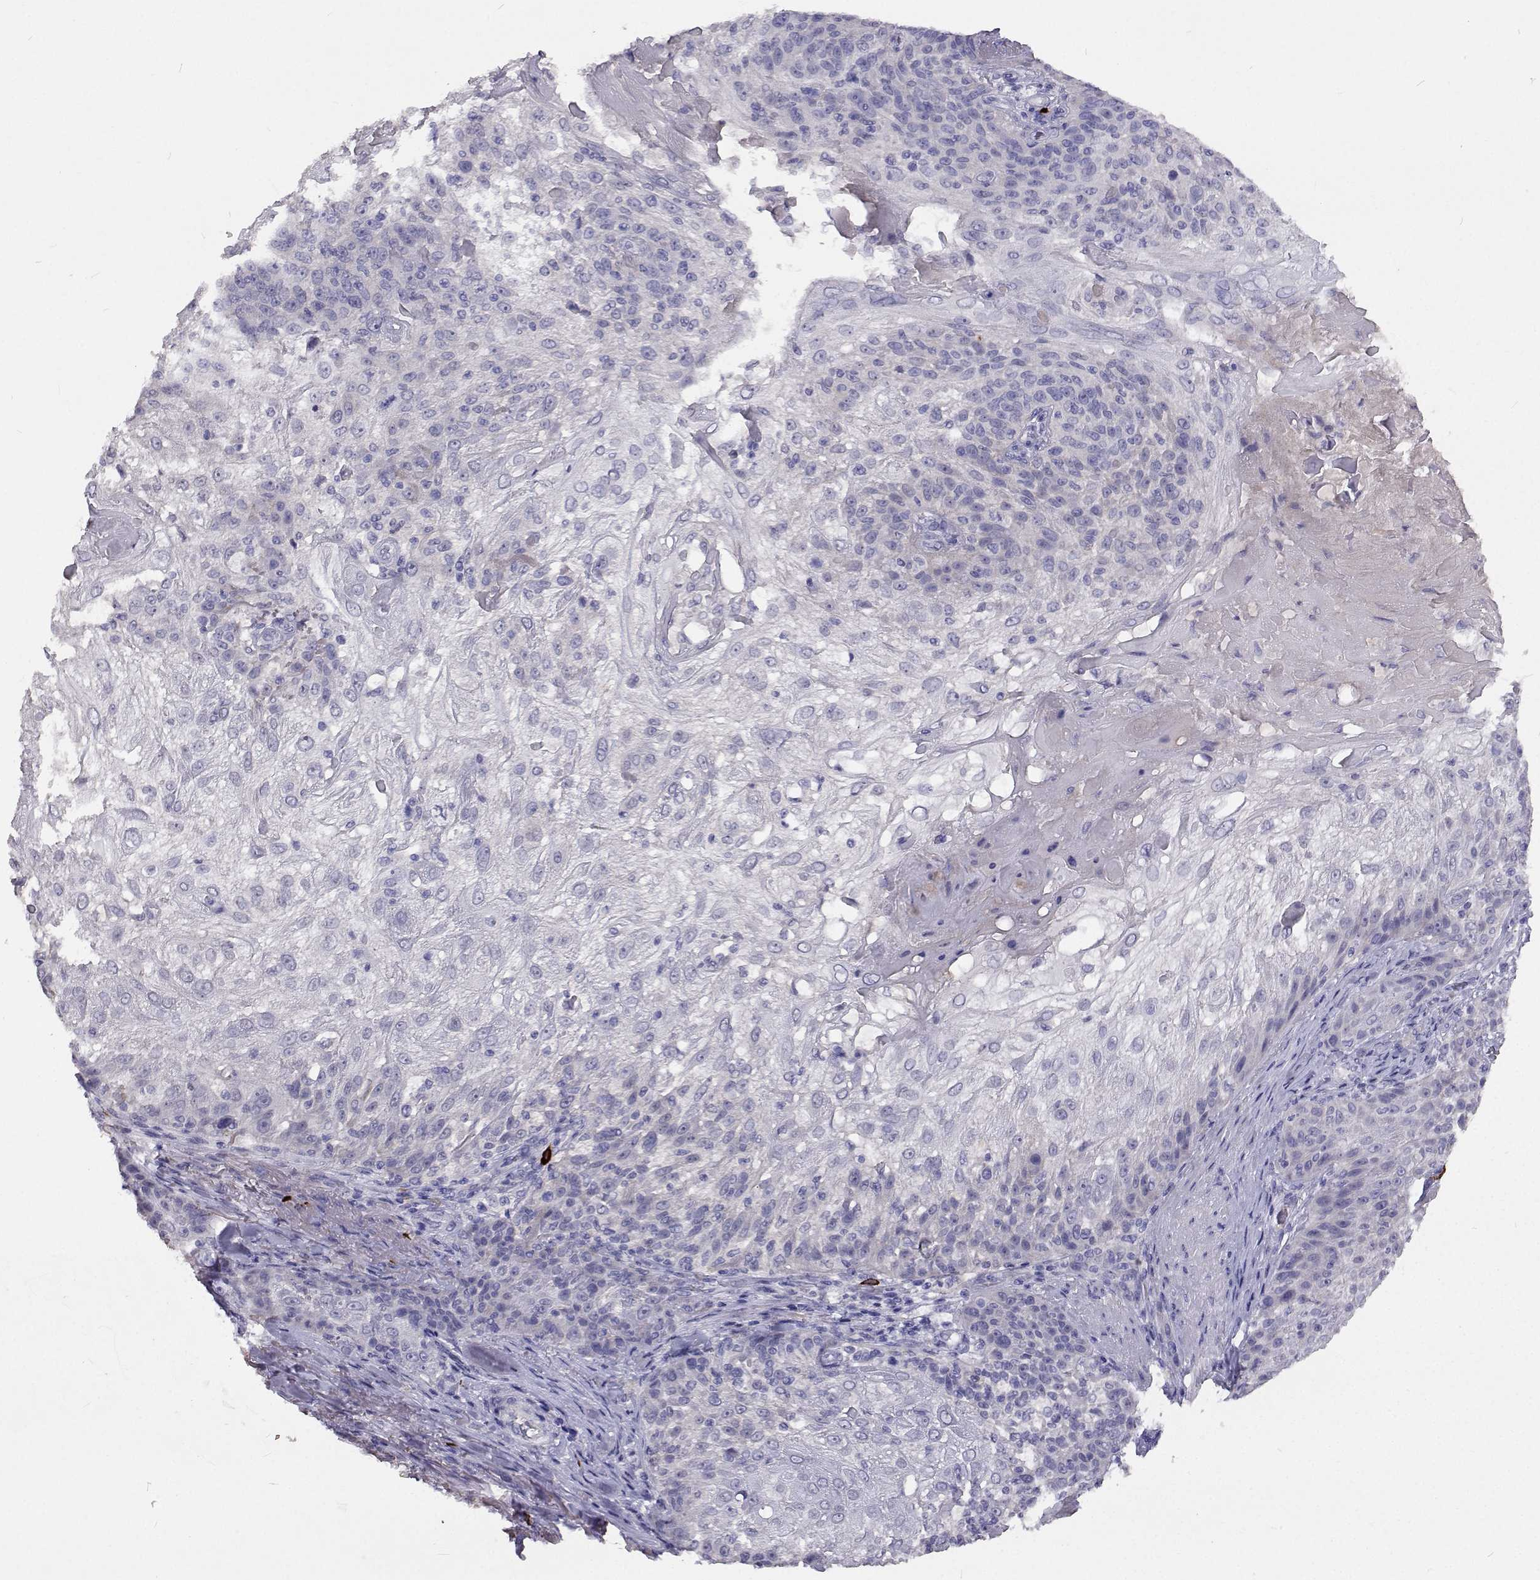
{"staining": {"intensity": "negative", "quantity": "none", "location": "none"}, "tissue": "skin cancer", "cell_type": "Tumor cells", "image_type": "cancer", "snomed": [{"axis": "morphology", "description": "Normal tissue, NOS"}, {"axis": "morphology", "description": "Squamous cell carcinoma, NOS"}, {"axis": "topography", "description": "Skin"}], "caption": "There is no significant staining in tumor cells of squamous cell carcinoma (skin). (DAB (3,3'-diaminobenzidine) IHC visualized using brightfield microscopy, high magnification).", "gene": "CFAP44", "patient": {"sex": "female", "age": 83}}